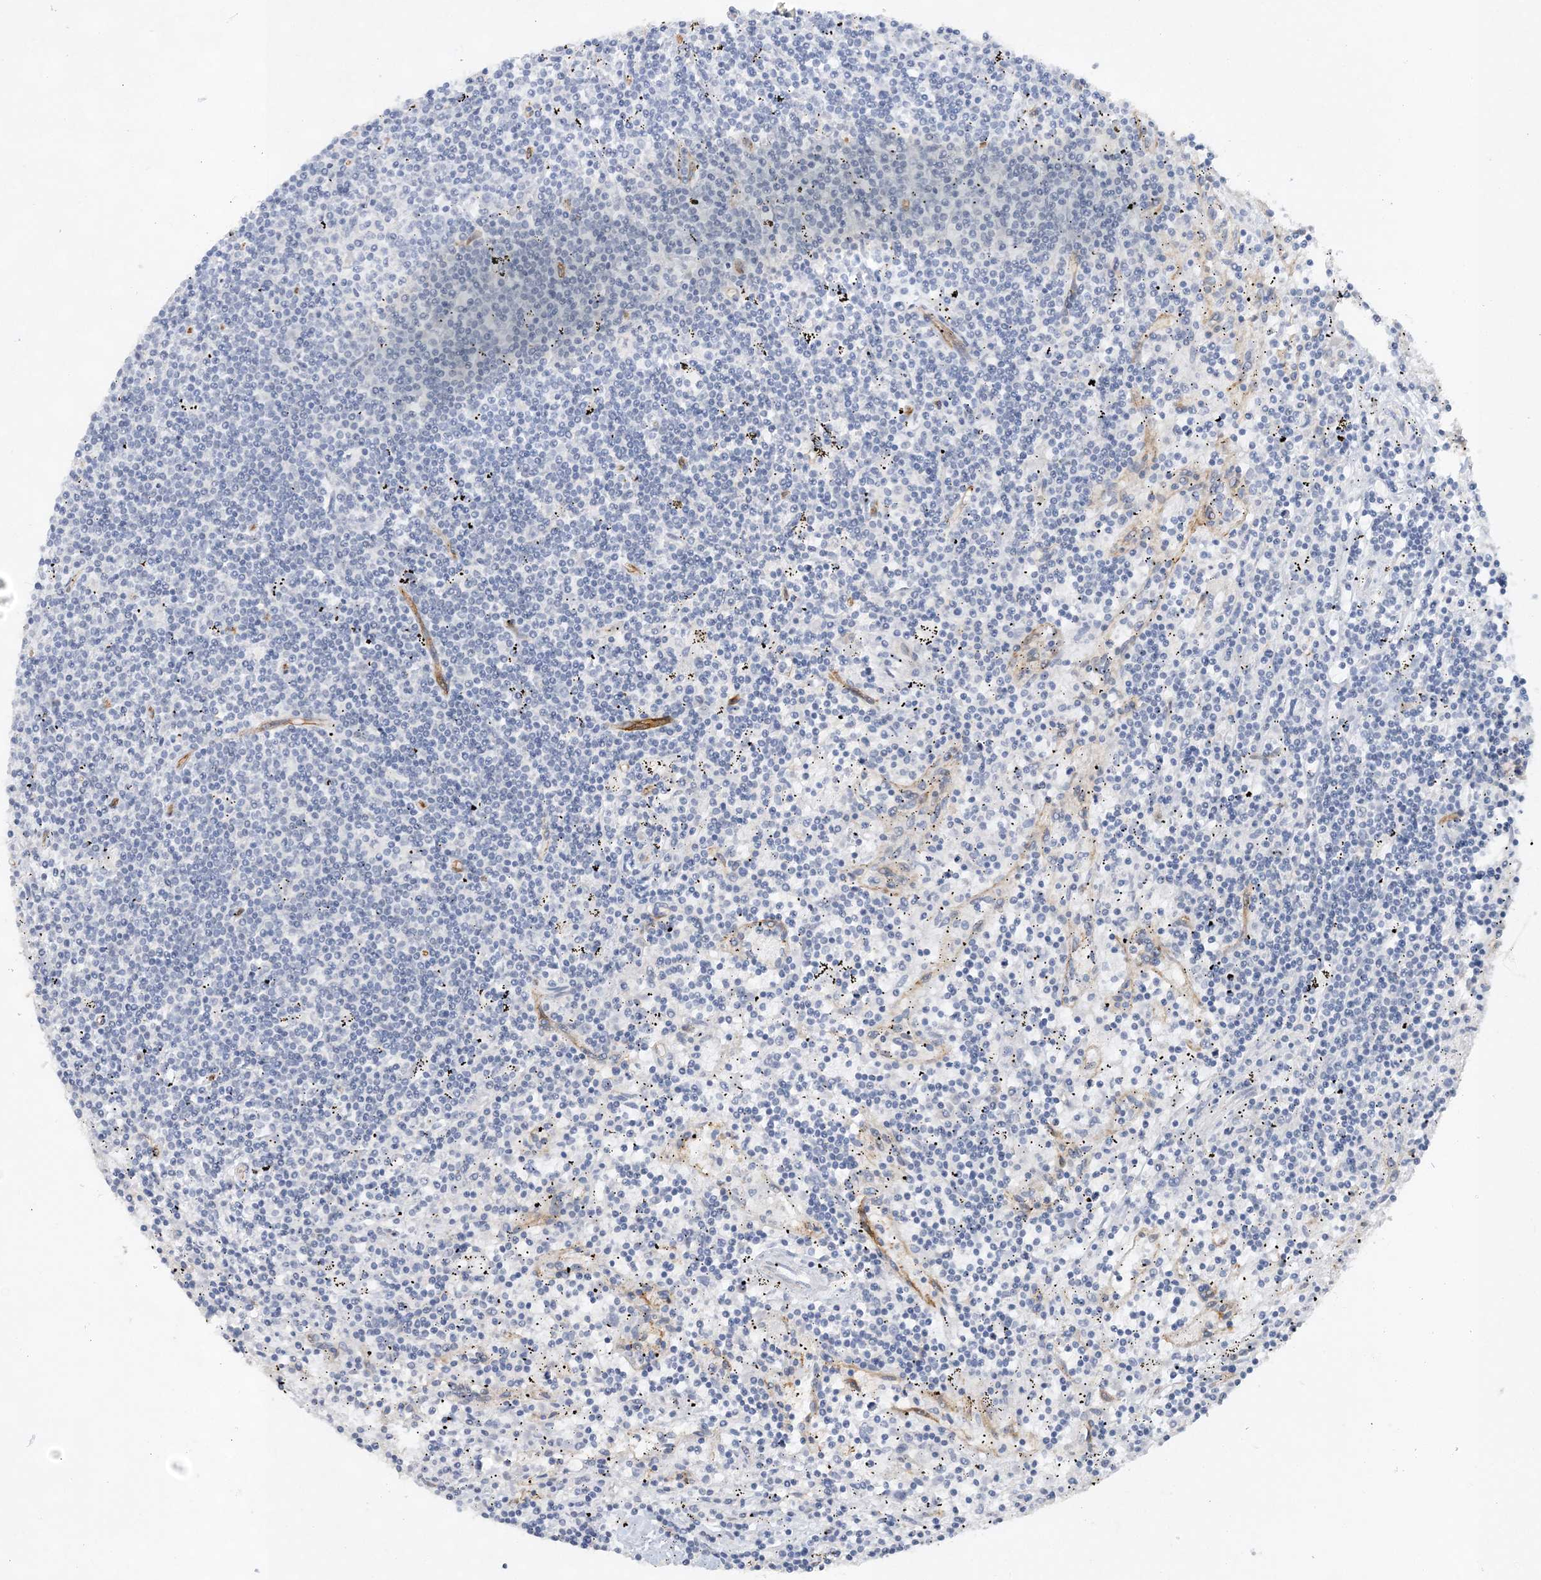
{"staining": {"intensity": "negative", "quantity": "none", "location": "none"}, "tissue": "lymphoma", "cell_type": "Tumor cells", "image_type": "cancer", "snomed": [{"axis": "morphology", "description": "Malignant lymphoma, non-Hodgkin's type, Low grade"}, {"axis": "topography", "description": "Spleen"}], "caption": "DAB (3,3'-diaminobenzidine) immunohistochemical staining of human lymphoma reveals no significant expression in tumor cells.", "gene": "RAI14", "patient": {"sex": "male", "age": 76}}